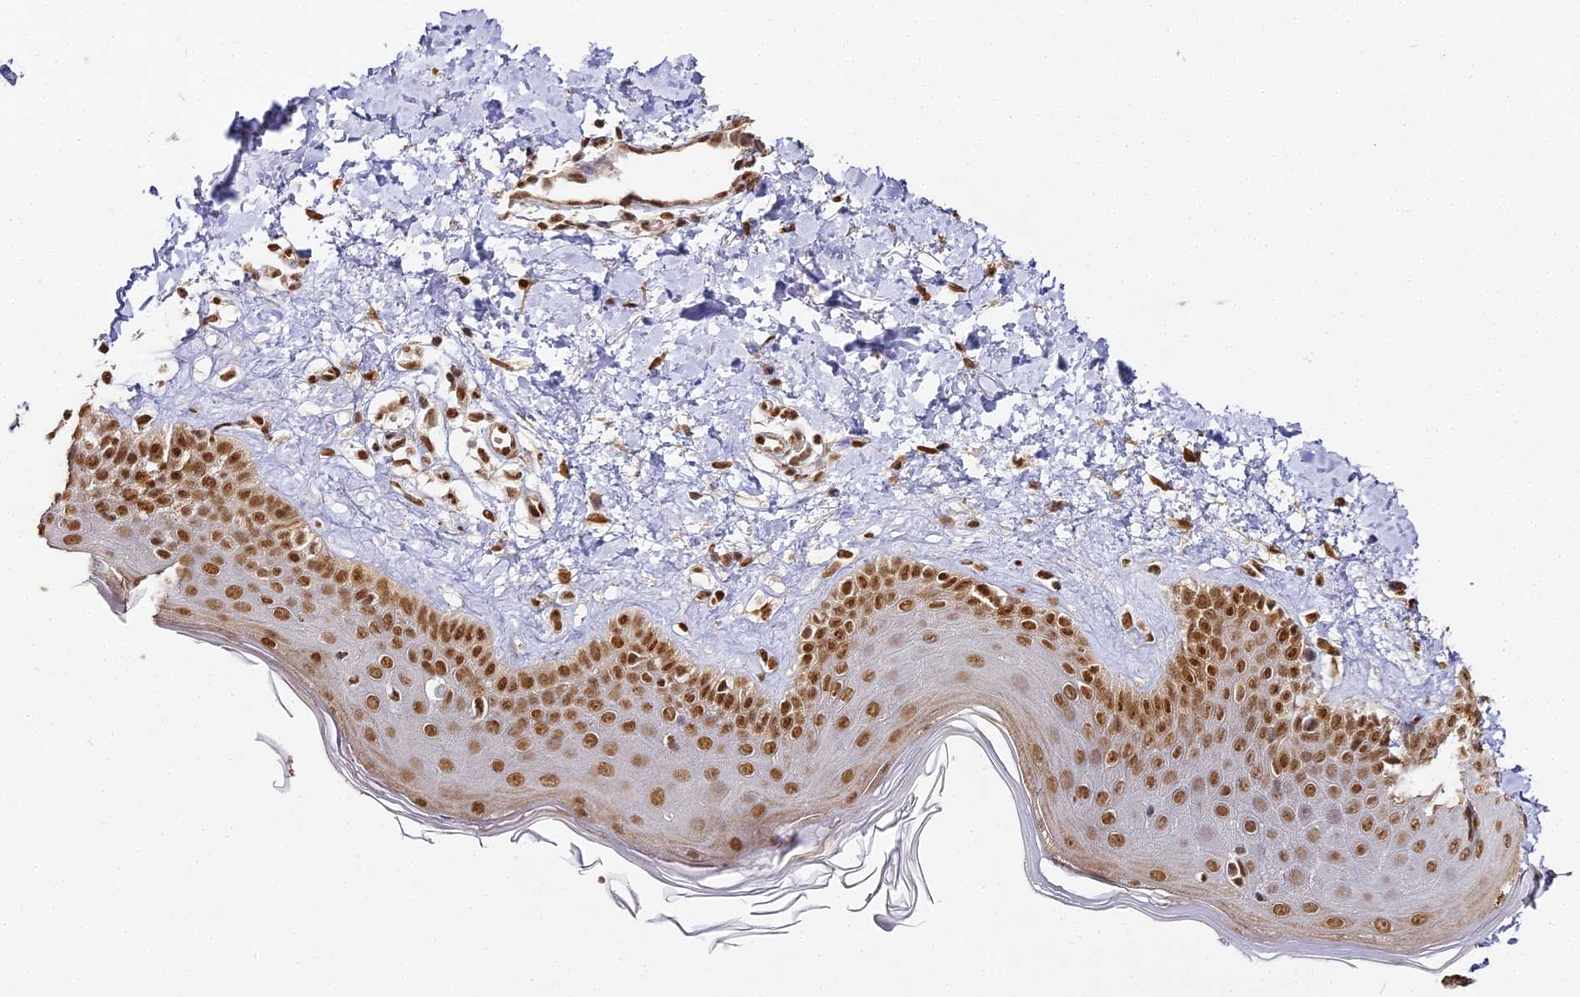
{"staining": {"intensity": "moderate", "quantity": ">75%", "location": "nuclear"}, "tissue": "skin", "cell_type": "Fibroblasts", "image_type": "normal", "snomed": [{"axis": "morphology", "description": "Normal tissue, NOS"}, {"axis": "topography", "description": "Skin"}], "caption": "IHC (DAB) staining of unremarkable skin exhibits moderate nuclear protein positivity in approximately >75% of fibroblasts. (Brightfield microscopy of DAB IHC at high magnification).", "gene": "HNRNPA1", "patient": {"sex": "male", "age": 52}}